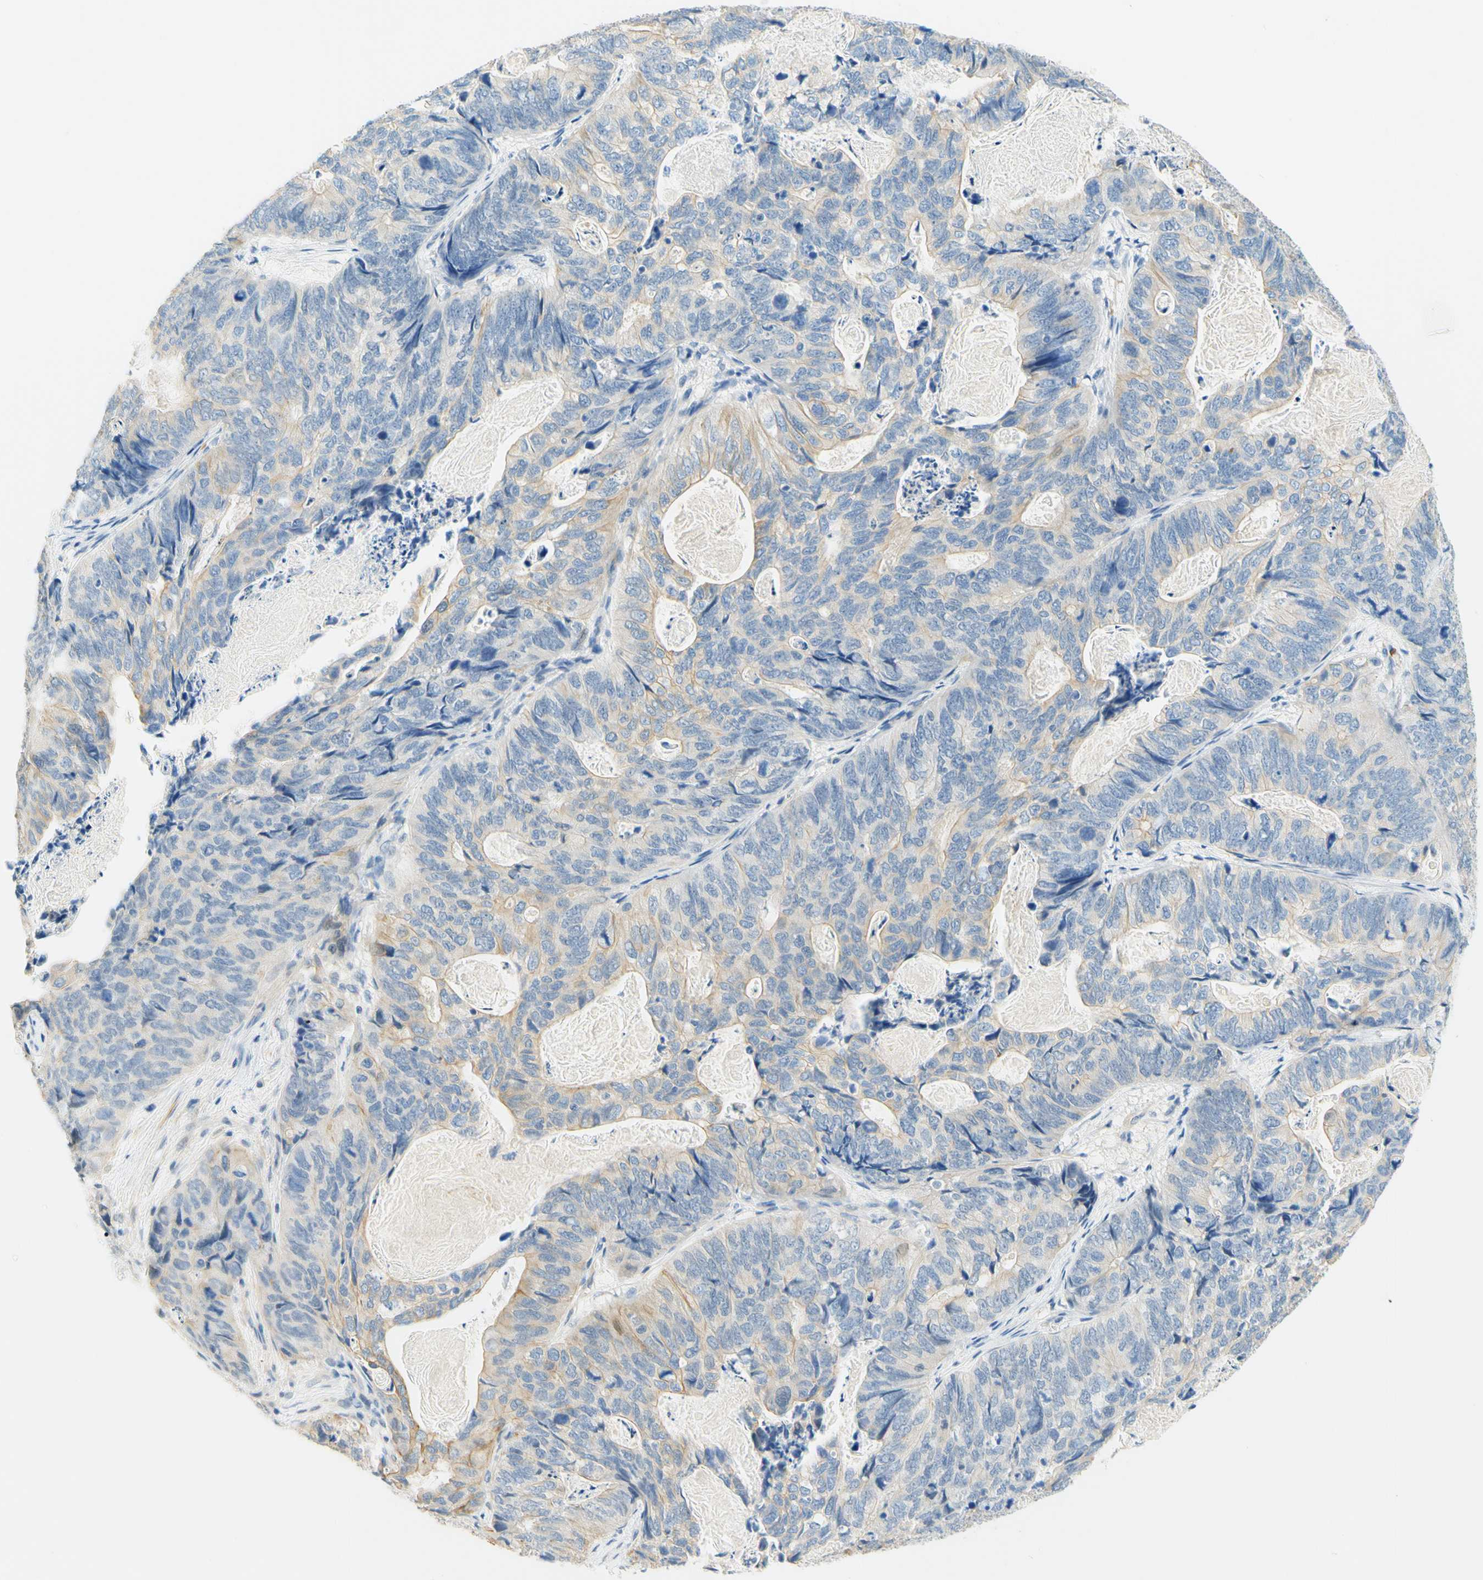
{"staining": {"intensity": "weak", "quantity": "25%-75%", "location": "cytoplasmic/membranous"}, "tissue": "stomach cancer", "cell_type": "Tumor cells", "image_type": "cancer", "snomed": [{"axis": "morphology", "description": "Adenocarcinoma, NOS"}, {"axis": "topography", "description": "Stomach"}], "caption": "Immunohistochemistry of human stomach adenocarcinoma displays low levels of weak cytoplasmic/membranous expression in approximately 25%-75% of tumor cells. The protein is stained brown, and the nuclei are stained in blue (DAB (3,3'-diaminobenzidine) IHC with brightfield microscopy, high magnification).", "gene": "ENTREP2", "patient": {"sex": "female", "age": 89}}